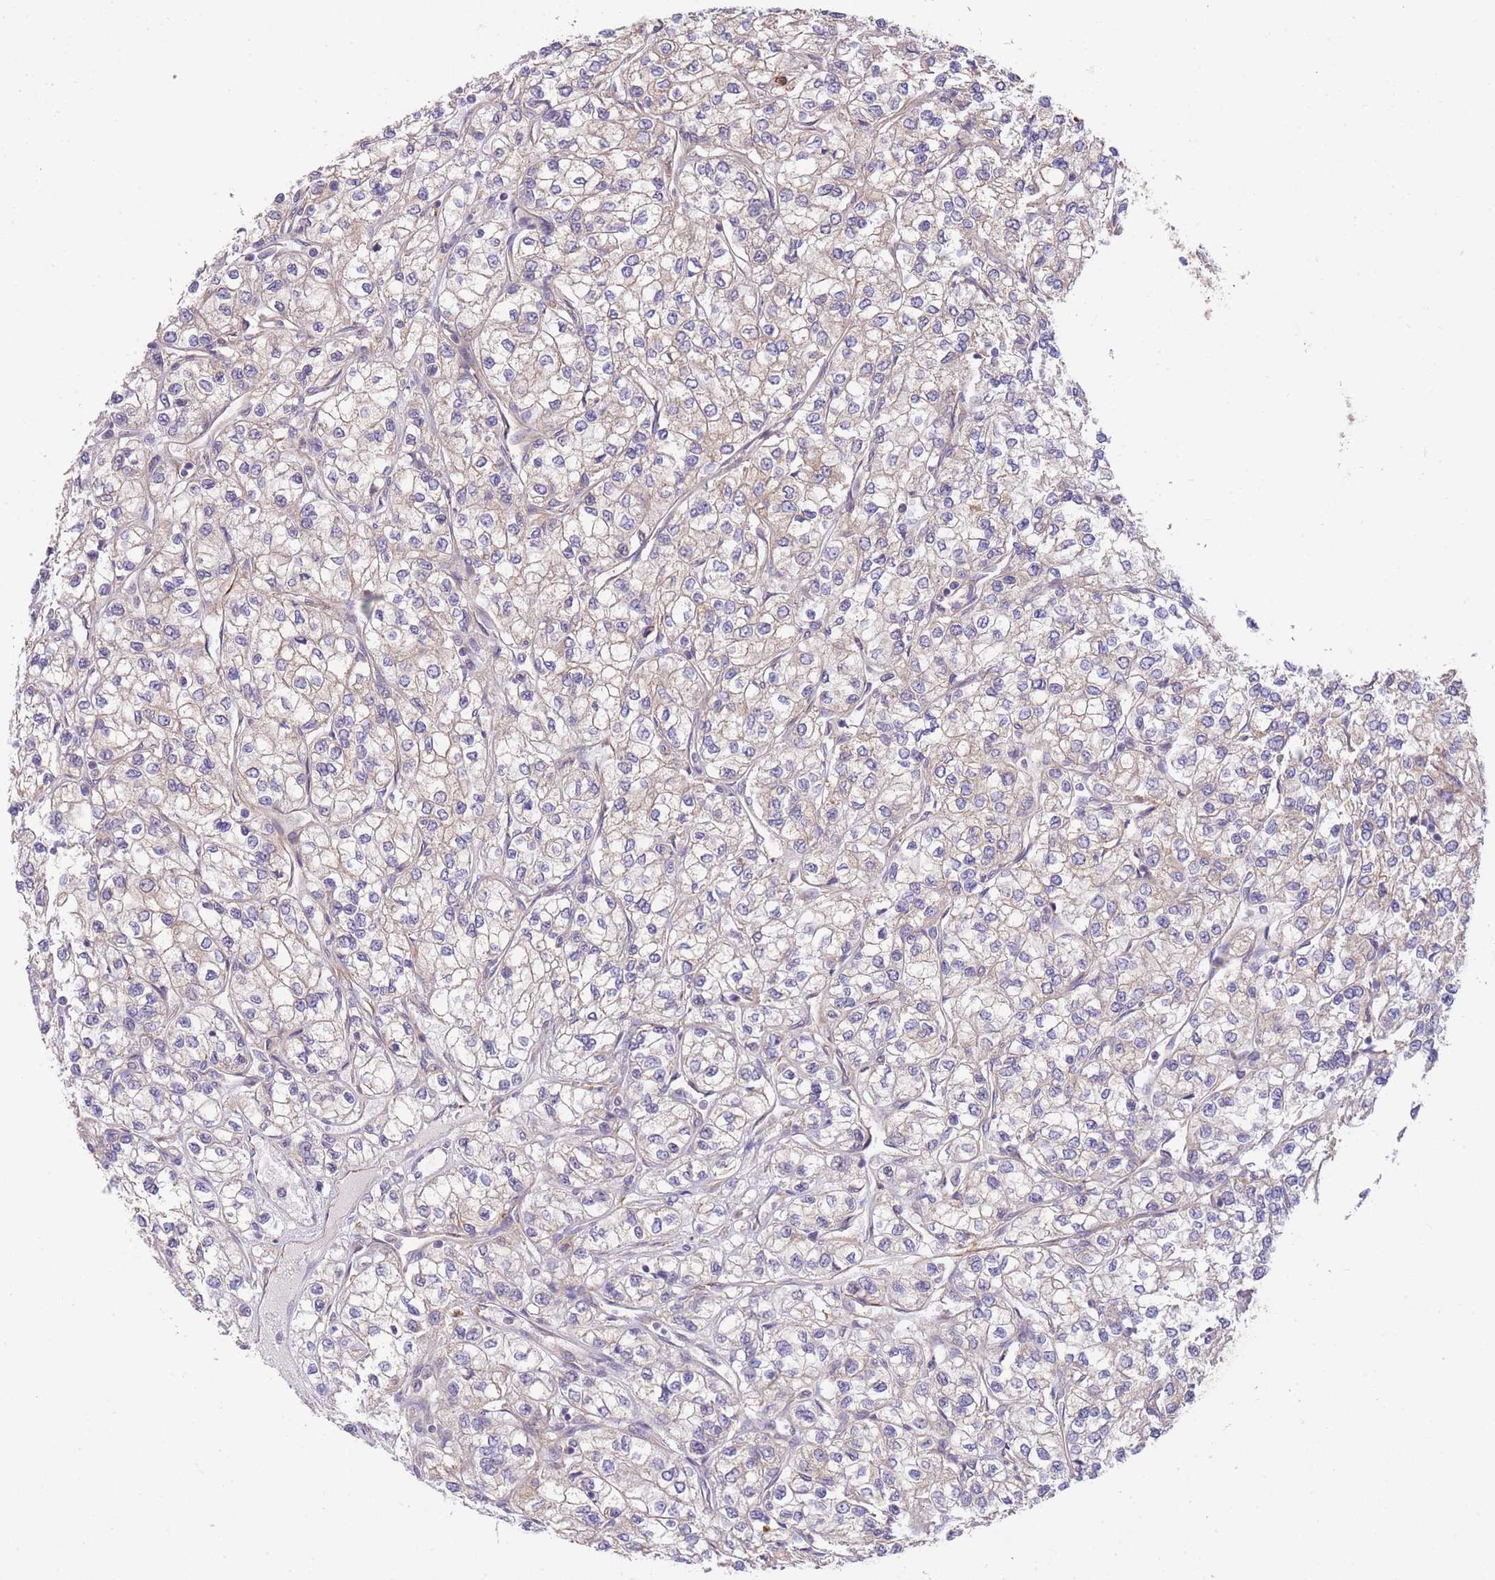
{"staining": {"intensity": "weak", "quantity": "25%-75%", "location": "cytoplasmic/membranous"}, "tissue": "renal cancer", "cell_type": "Tumor cells", "image_type": "cancer", "snomed": [{"axis": "morphology", "description": "Adenocarcinoma, NOS"}, {"axis": "topography", "description": "Kidney"}], "caption": "Renal cancer (adenocarcinoma) stained with a brown dye displays weak cytoplasmic/membranous positive positivity in approximately 25%-75% of tumor cells.", "gene": "EXOSC8", "patient": {"sex": "male", "age": 80}}